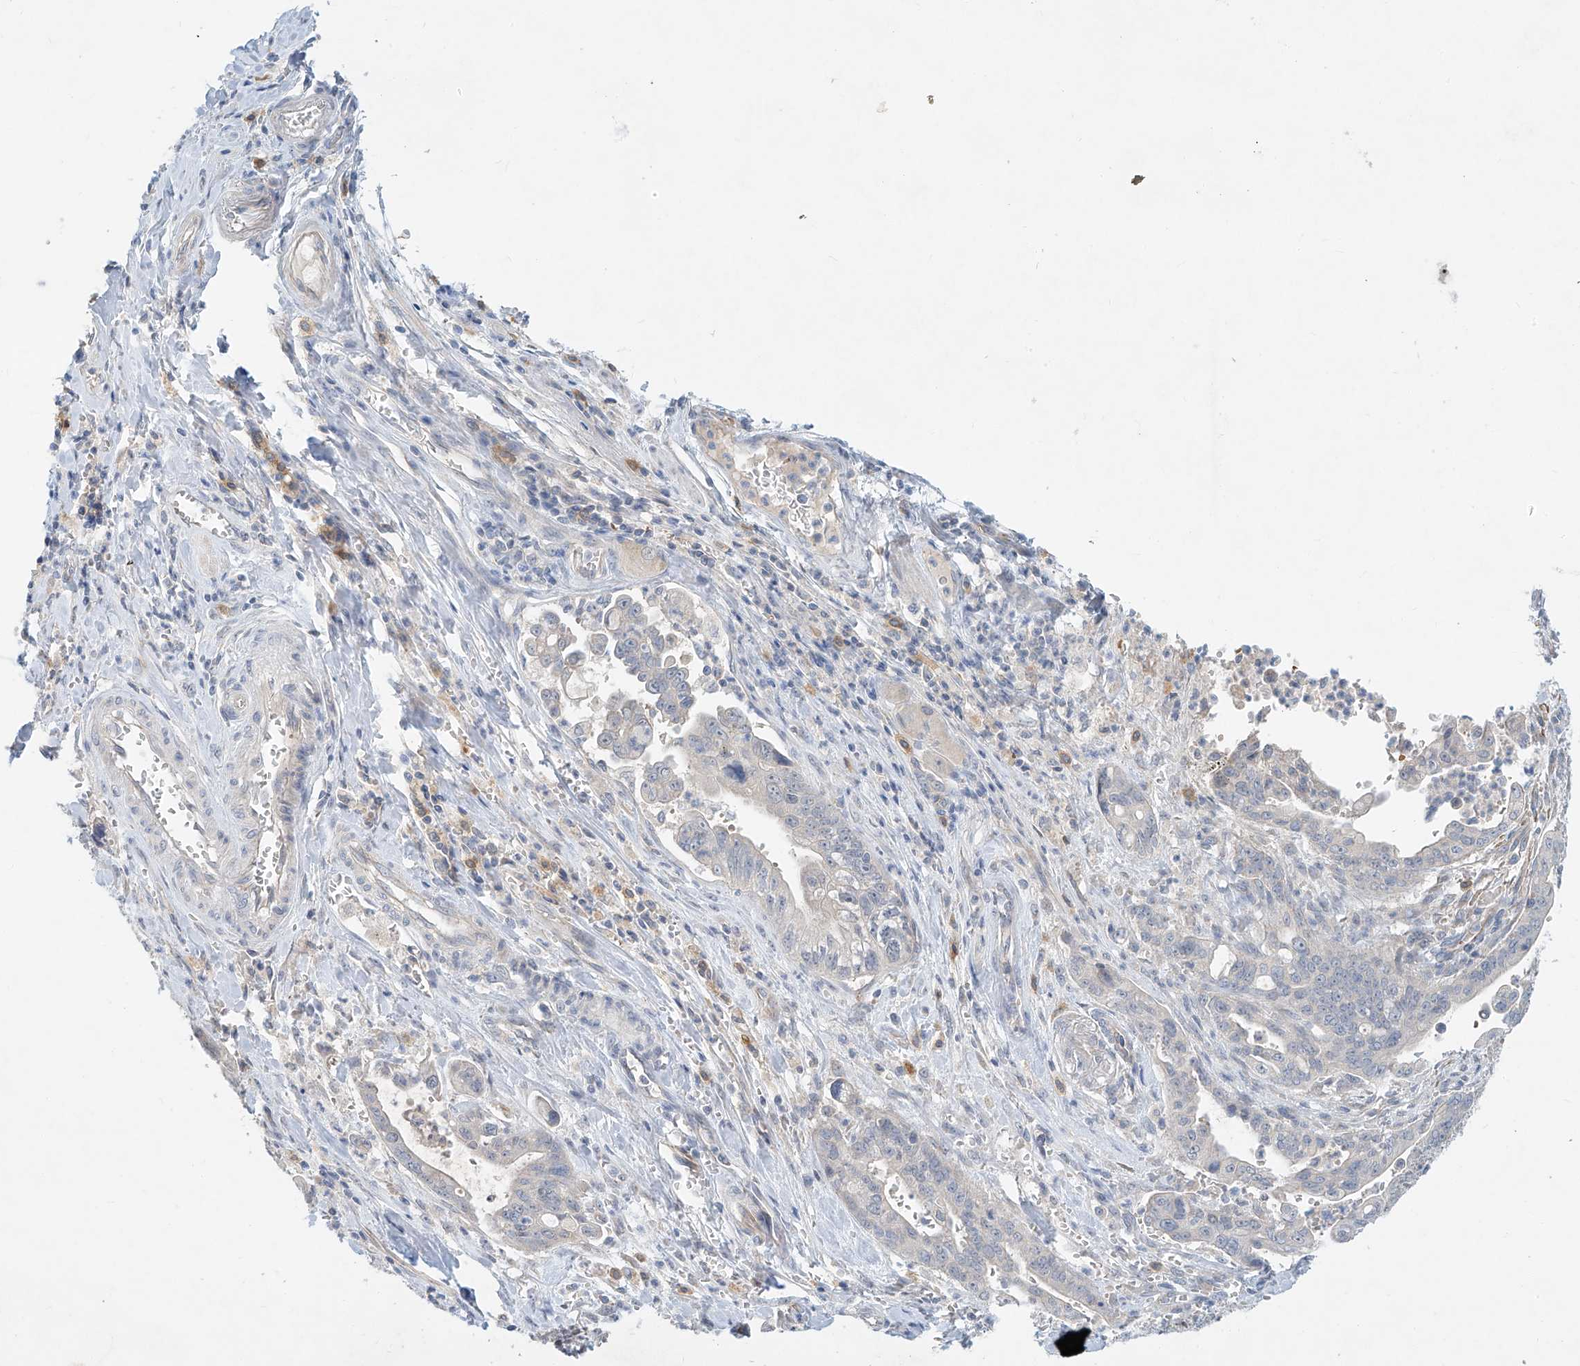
{"staining": {"intensity": "negative", "quantity": "none", "location": "none"}, "tissue": "pancreatic cancer", "cell_type": "Tumor cells", "image_type": "cancer", "snomed": [{"axis": "morphology", "description": "Adenocarcinoma, NOS"}, {"axis": "topography", "description": "Pancreas"}], "caption": "Pancreatic adenocarcinoma was stained to show a protein in brown. There is no significant expression in tumor cells.", "gene": "SYTL3", "patient": {"sex": "male", "age": 70}}